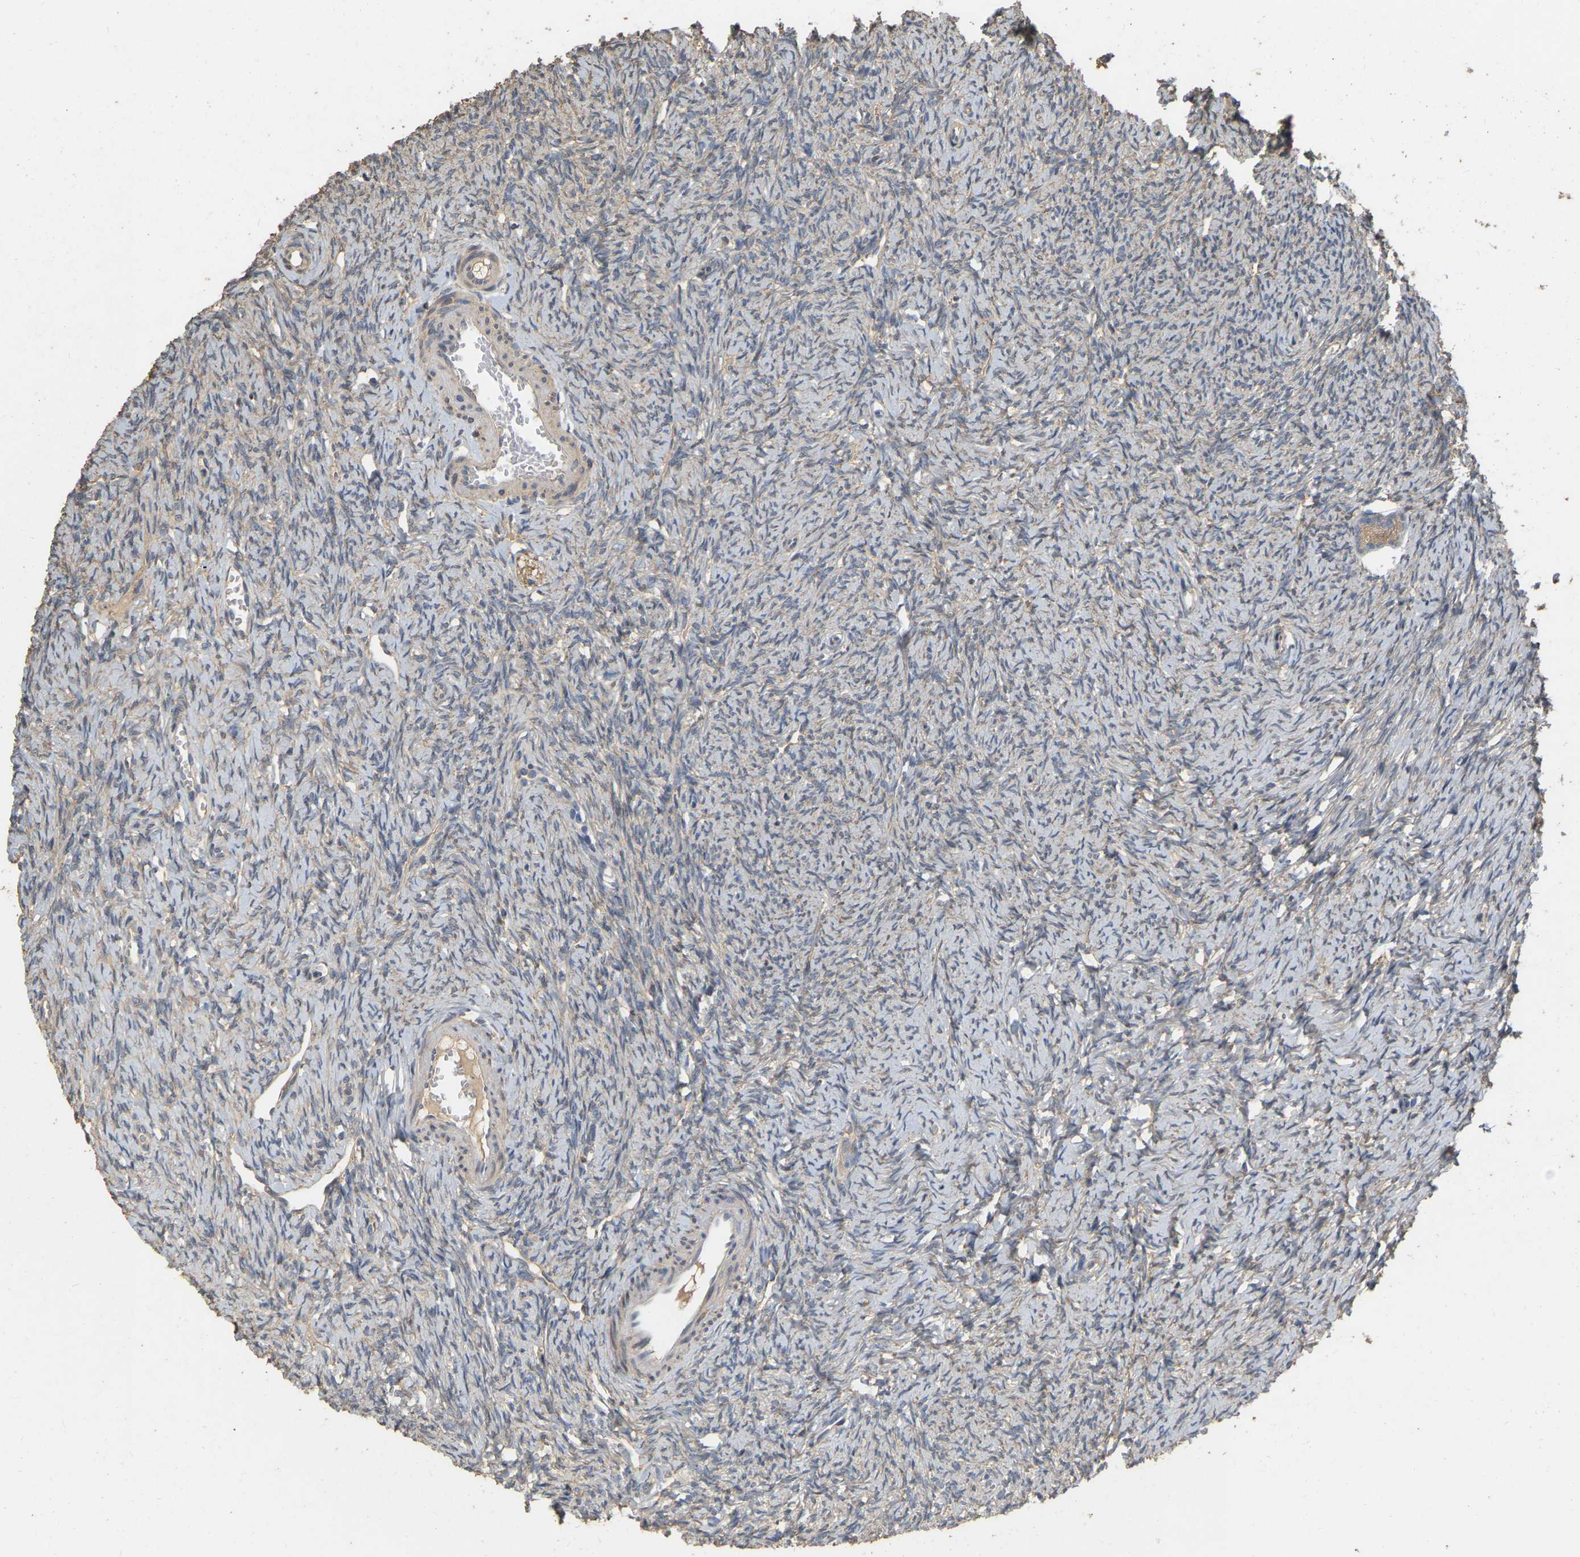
{"staining": {"intensity": "moderate", "quantity": ">75%", "location": "cytoplasmic/membranous"}, "tissue": "ovary", "cell_type": "Follicle cells", "image_type": "normal", "snomed": [{"axis": "morphology", "description": "Normal tissue, NOS"}, {"axis": "topography", "description": "Ovary"}], "caption": "Moderate cytoplasmic/membranous positivity for a protein is appreciated in about >75% of follicle cells of normal ovary using immunohistochemistry.", "gene": "NCS1", "patient": {"sex": "female", "age": 33}}